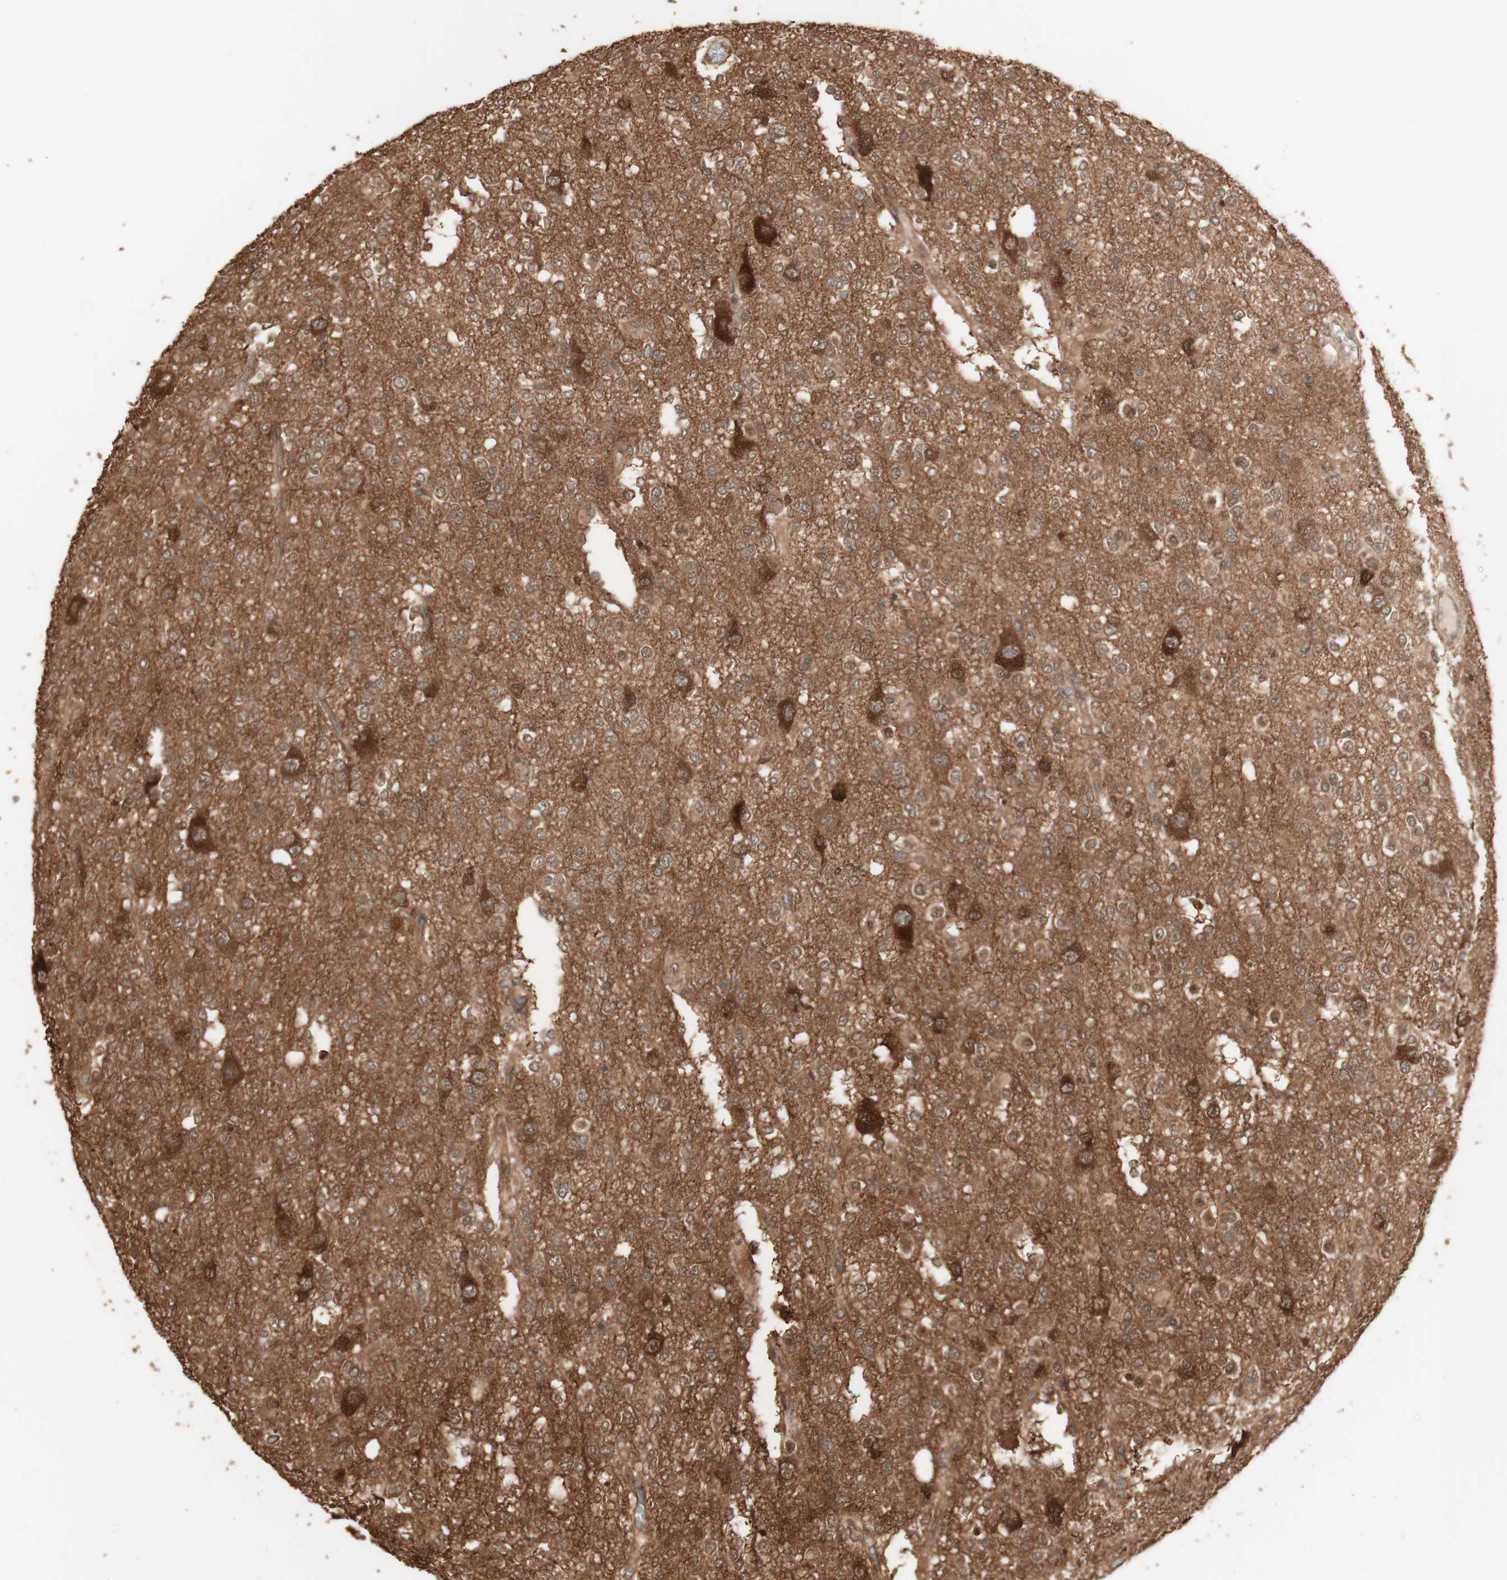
{"staining": {"intensity": "strong", "quantity": "25%-75%", "location": "cytoplasmic/membranous,nuclear"}, "tissue": "glioma", "cell_type": "Tumor cells", "image_type": "cancer", "snomed": [{"axis": "morphology", "description": "Glioma, malignant, Low grade"}, {"axis": "topography", "description": "Brain"}], "caption": "IHC of malignant glioma (low-grade) displays high levels of strong cytoplasmic/membranous and nuclear staining in approximately 25%-75% of tumor cells.", "gene": "YWHAB", "patient": {"sex": "male", "age": 38}}